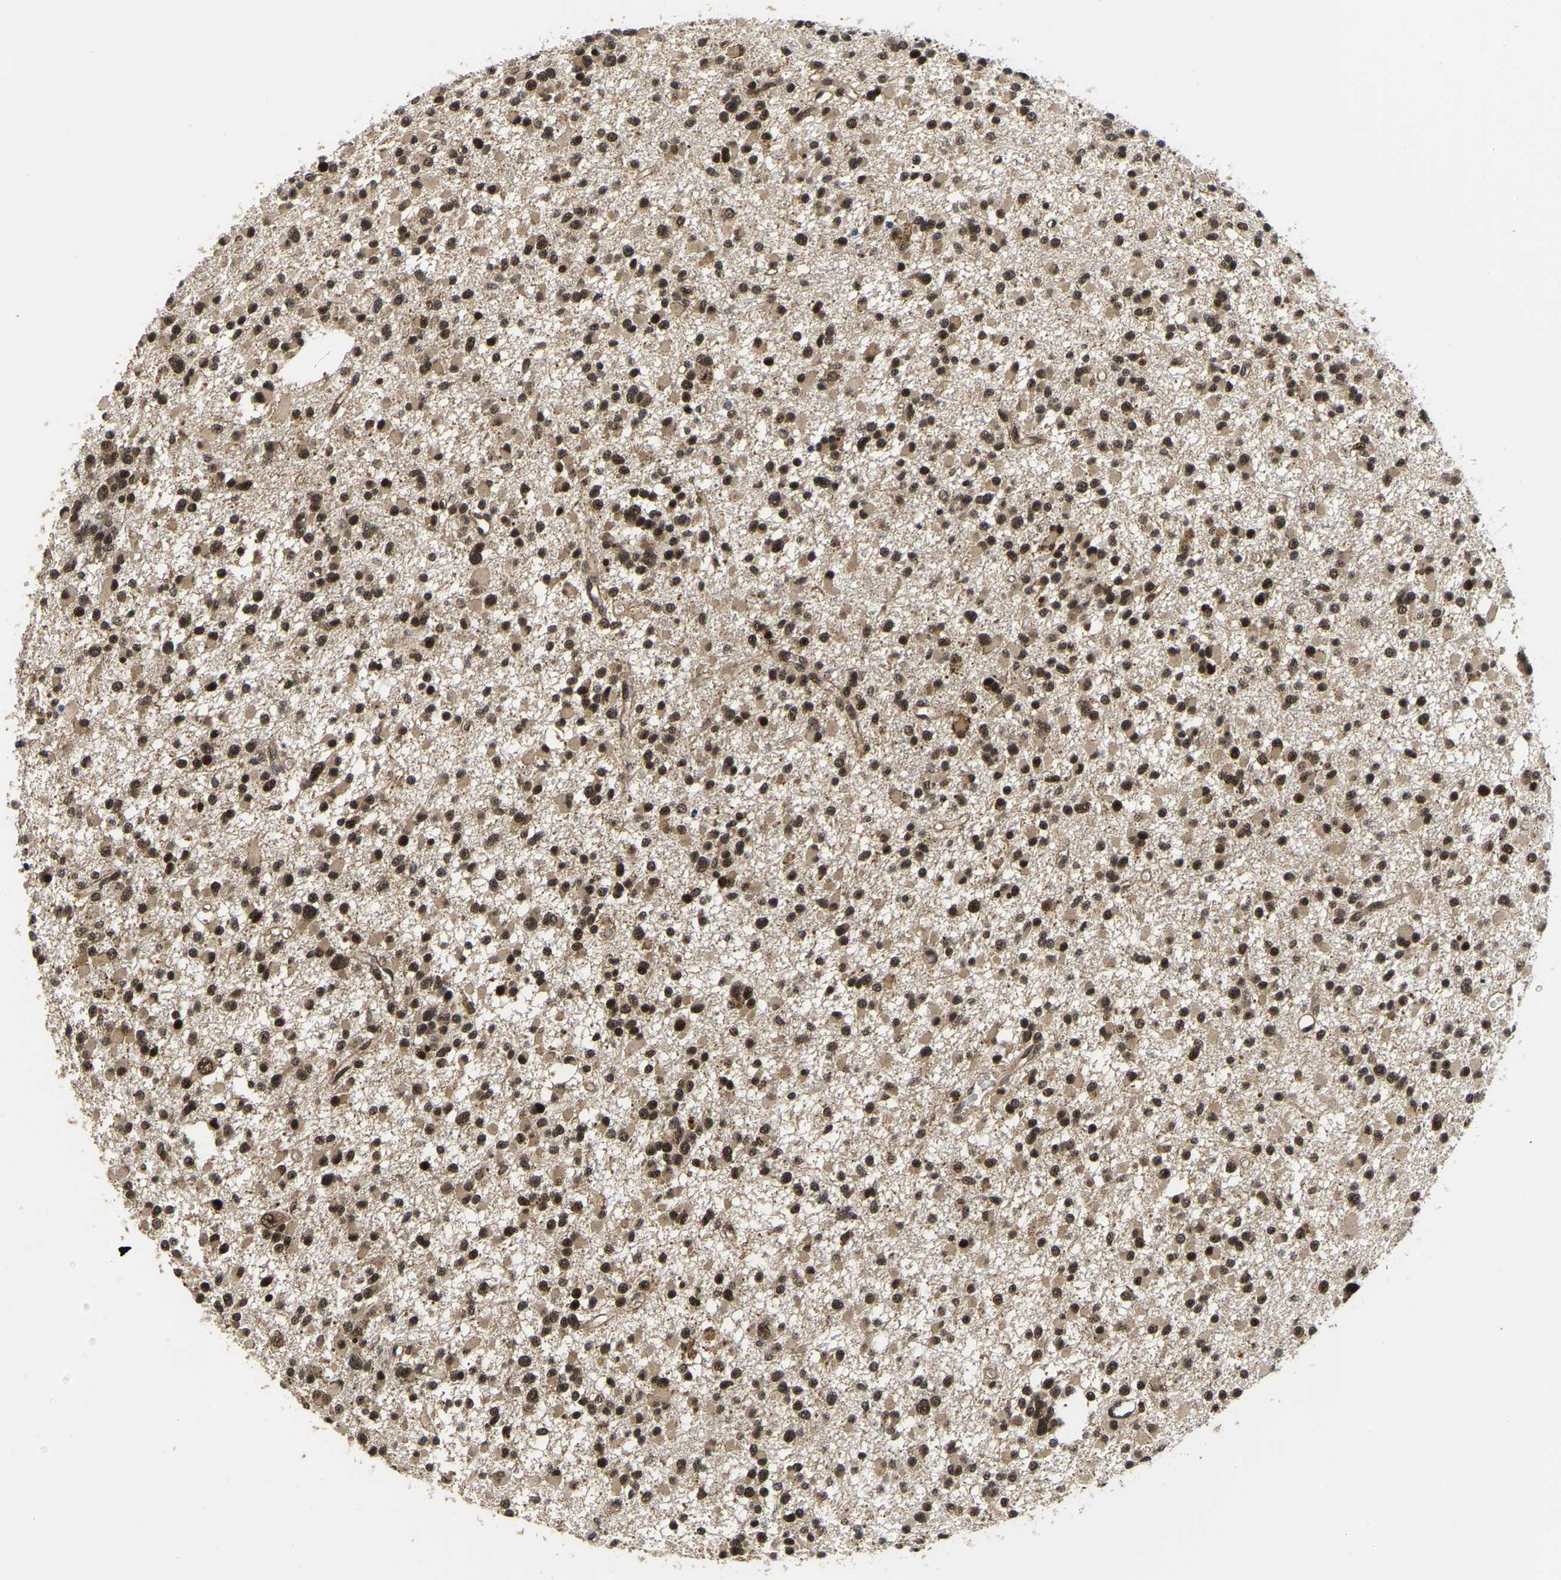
{"staining": {"intensity": "moderate", "quantity": ">75%", "location": "cytoplasmic/membranous,nuclear"}, "tissue": "glioma", "cell_type": "Tumor cells", "image_type": "cancer", "snomed": [{"axis": "morphology", "description": "Glioma, malignant, Low grade"}, {"axis": "topography", "description": "Brain"}], "caption": "Protein expression analysis of human glioma reveals moderate cytoplasmic/membranous and nuclear positivity in approximately >75% of tumor cells.", "gene": "CIAO1", "patient": {"sex": "female", "age": 22}}